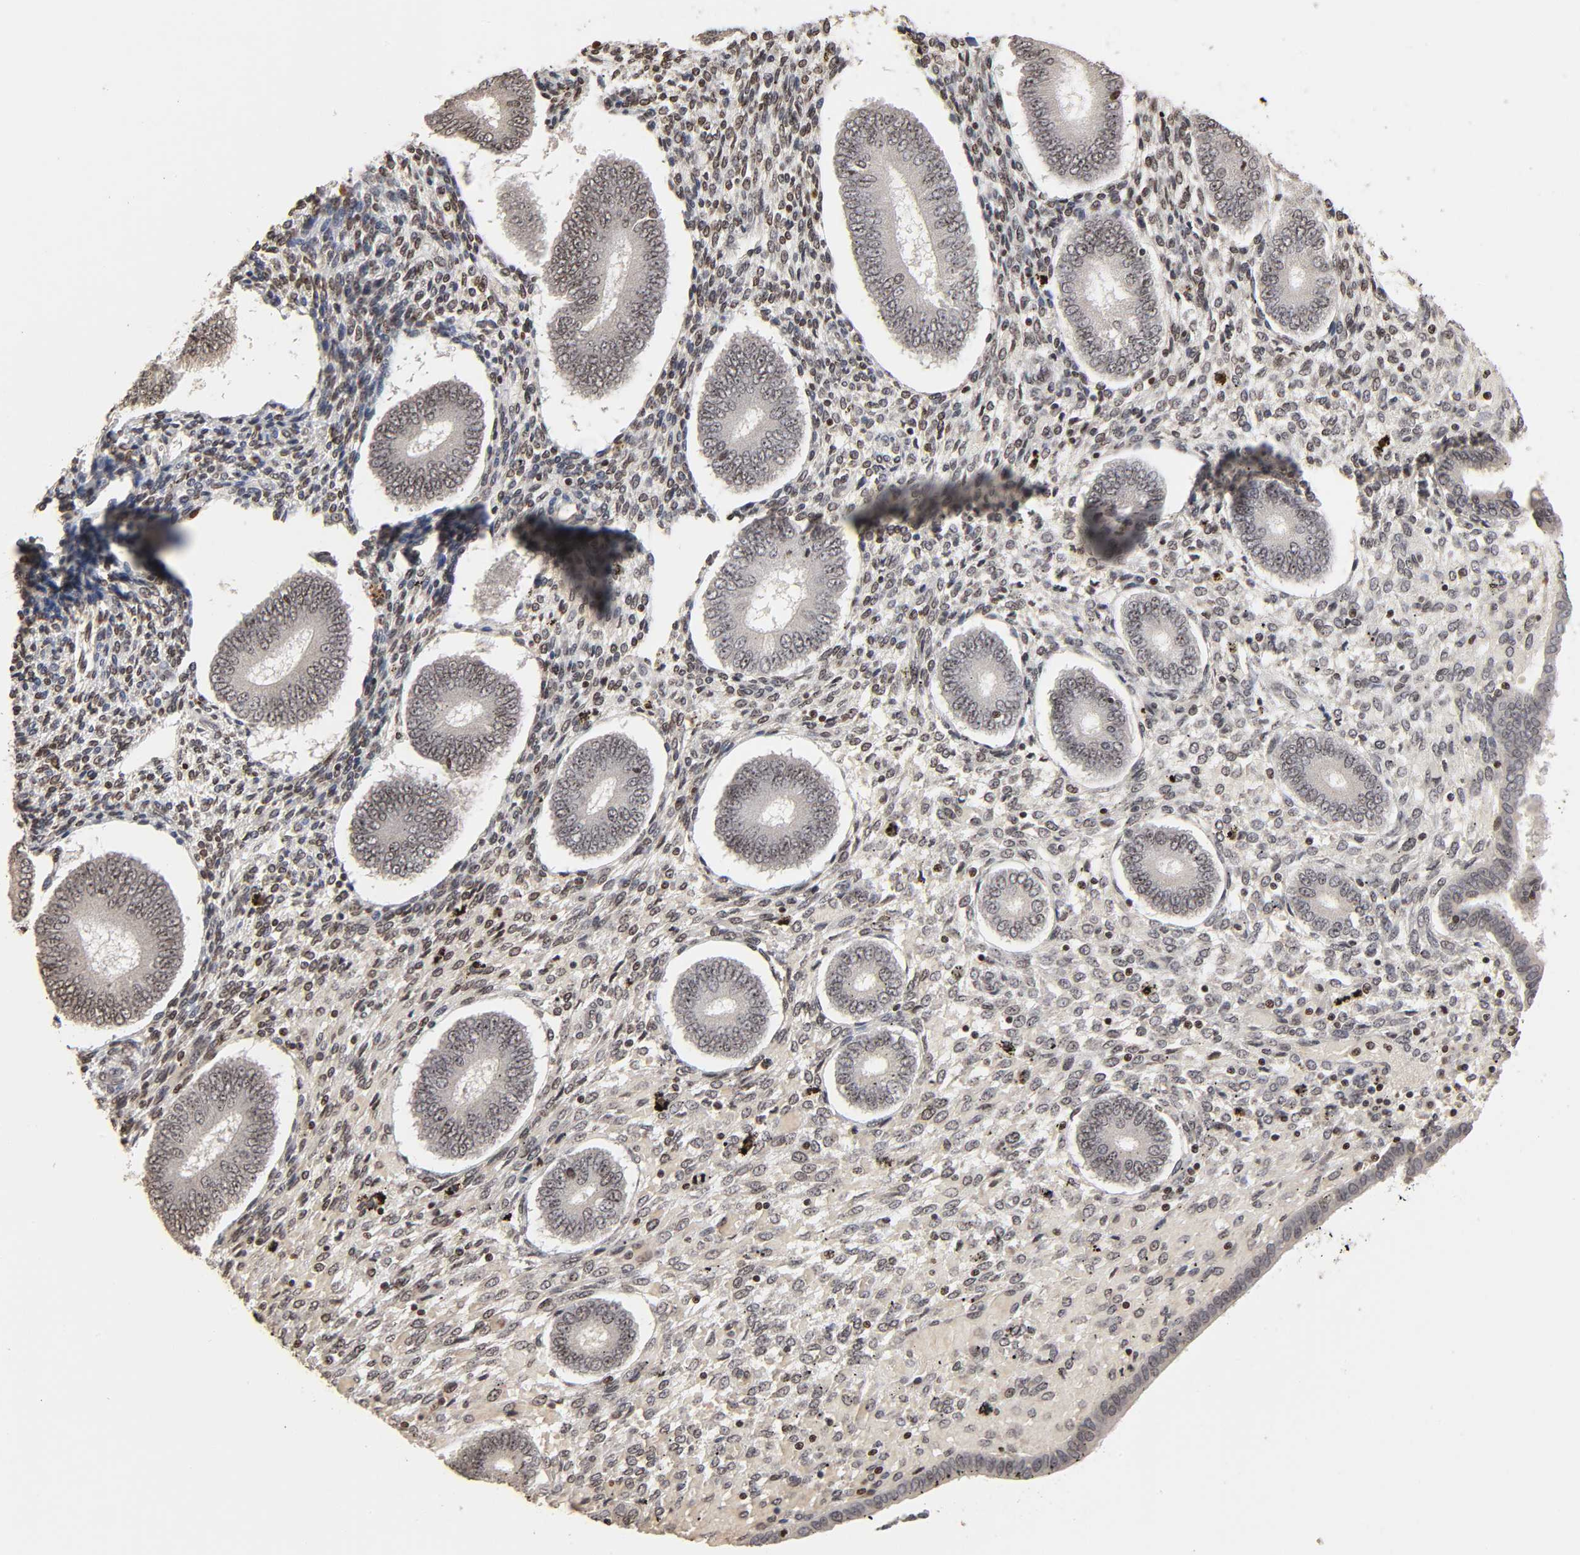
{"staining": {"intensity": "weak", "quantity": "25%-75%", "location": "nuclear"}, "tissue": "endometrium", "cell_type": "Cells in endometrial stroma", "image_type": "normal", "snomed": [{"axis": "morphology", "description": "Normal tissue, NOS"}, {"axis": "topography", "description": "Endometrium"}], "caption": "Immunohistochemistry (IHC) of benign endometrium displays low levels of weak nuclear expression in about 25%-75% of cells in endometrial stroma.", "gene": "ZNF473", "patient": {"sex": "female", "age": 42}}